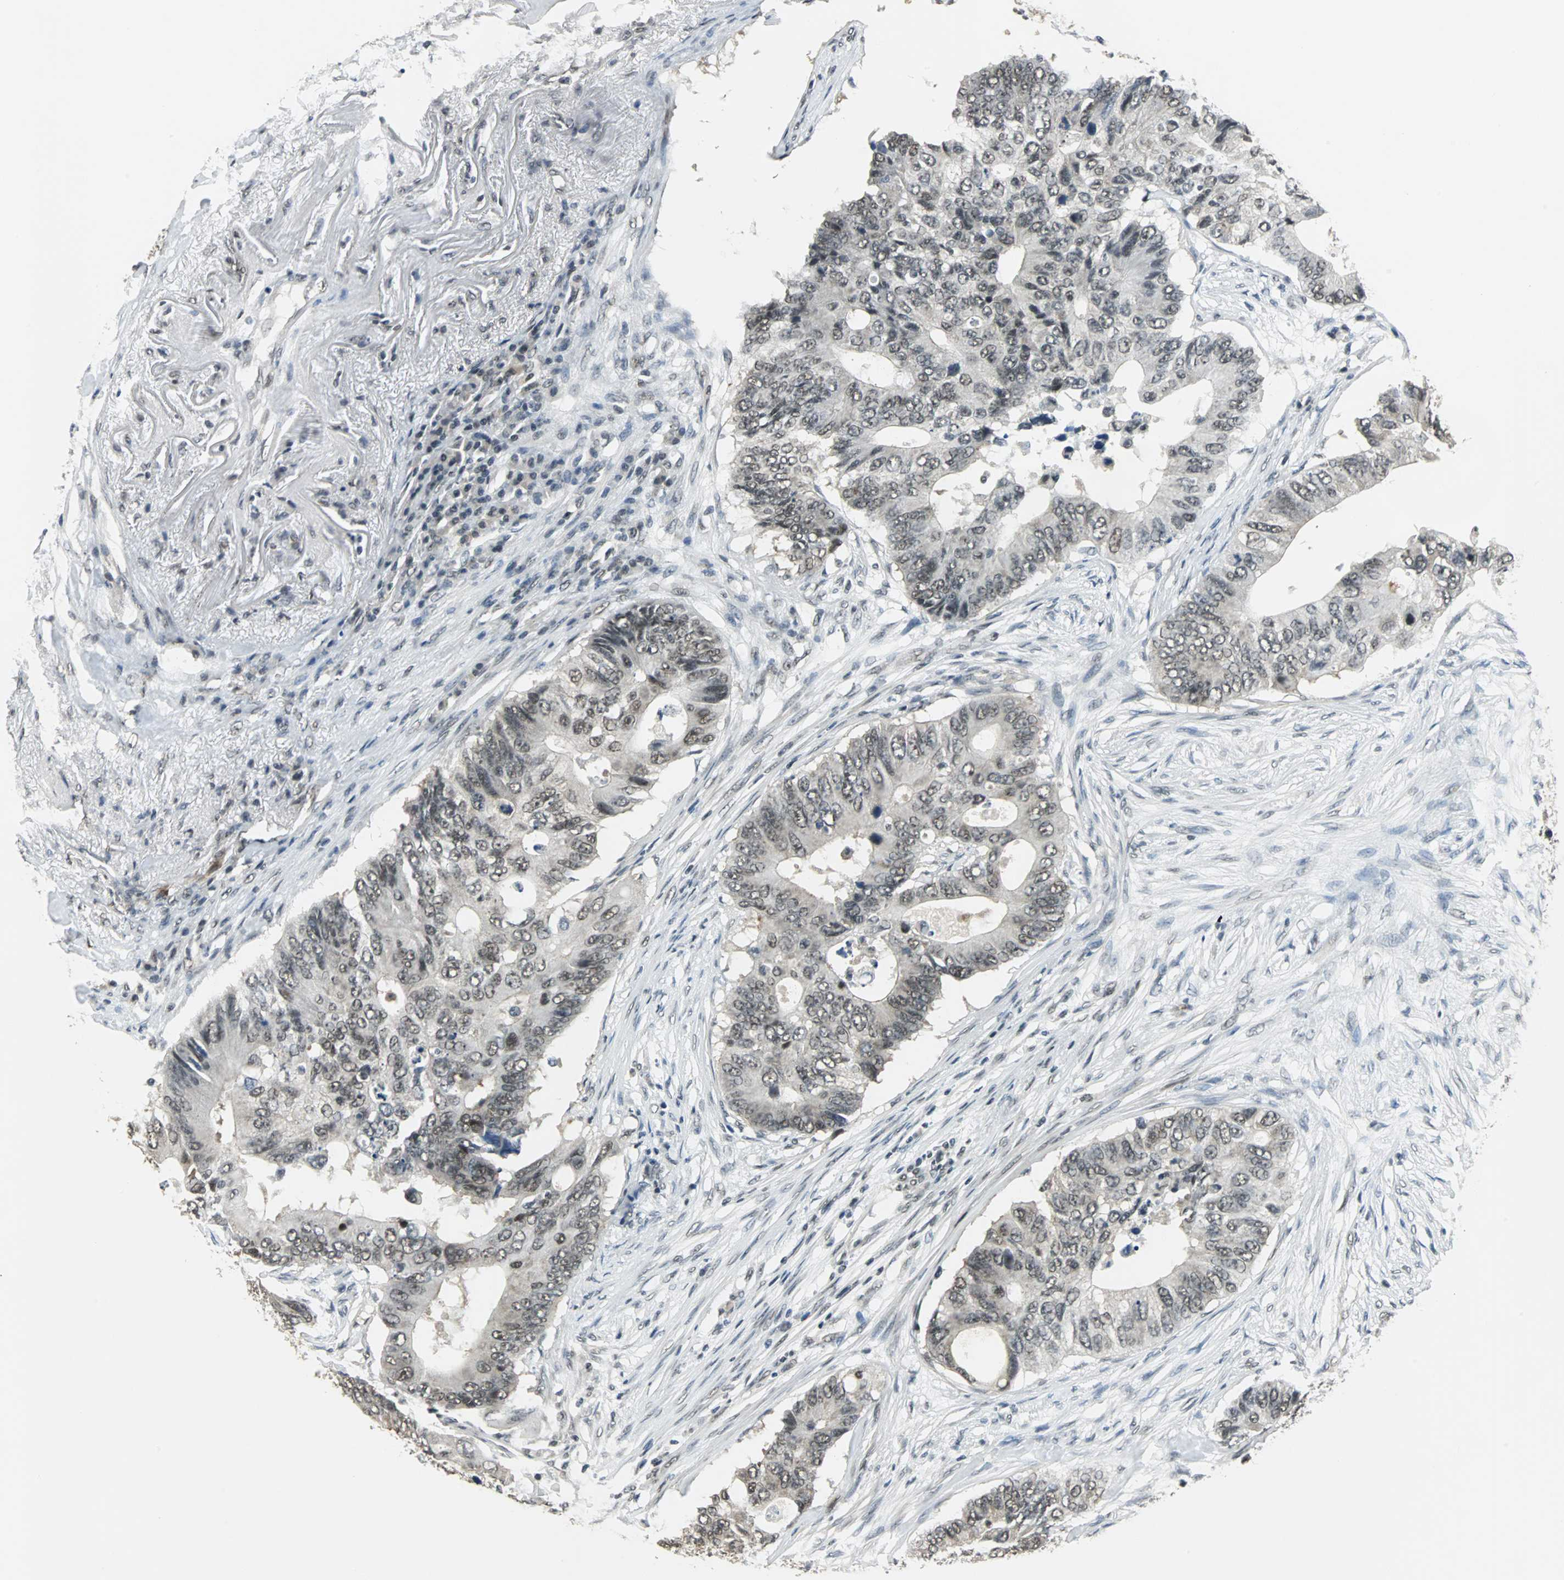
{"staining": {"intensity": "moderate", "quantity": "25%-75%", "location": "nuclear"}, "tissue": "colorectal cancer", "cell_type": "Tumor cells", "image_type": "cancer", "snomed": [{"axis": "morphology", "description": "Adenocarcinoma, NOS"}, {"axis": "topography", "description": "Colon"}], "caption": "IHC micrograph of colorectal adenocarcinoma stained for a protein (brown), which reveals medium levels of moderate nuclear staining in approximately 25%-75% of tumor cells.", "gene": "RBM14", "patient": {"sex": "male", "age": 71}}